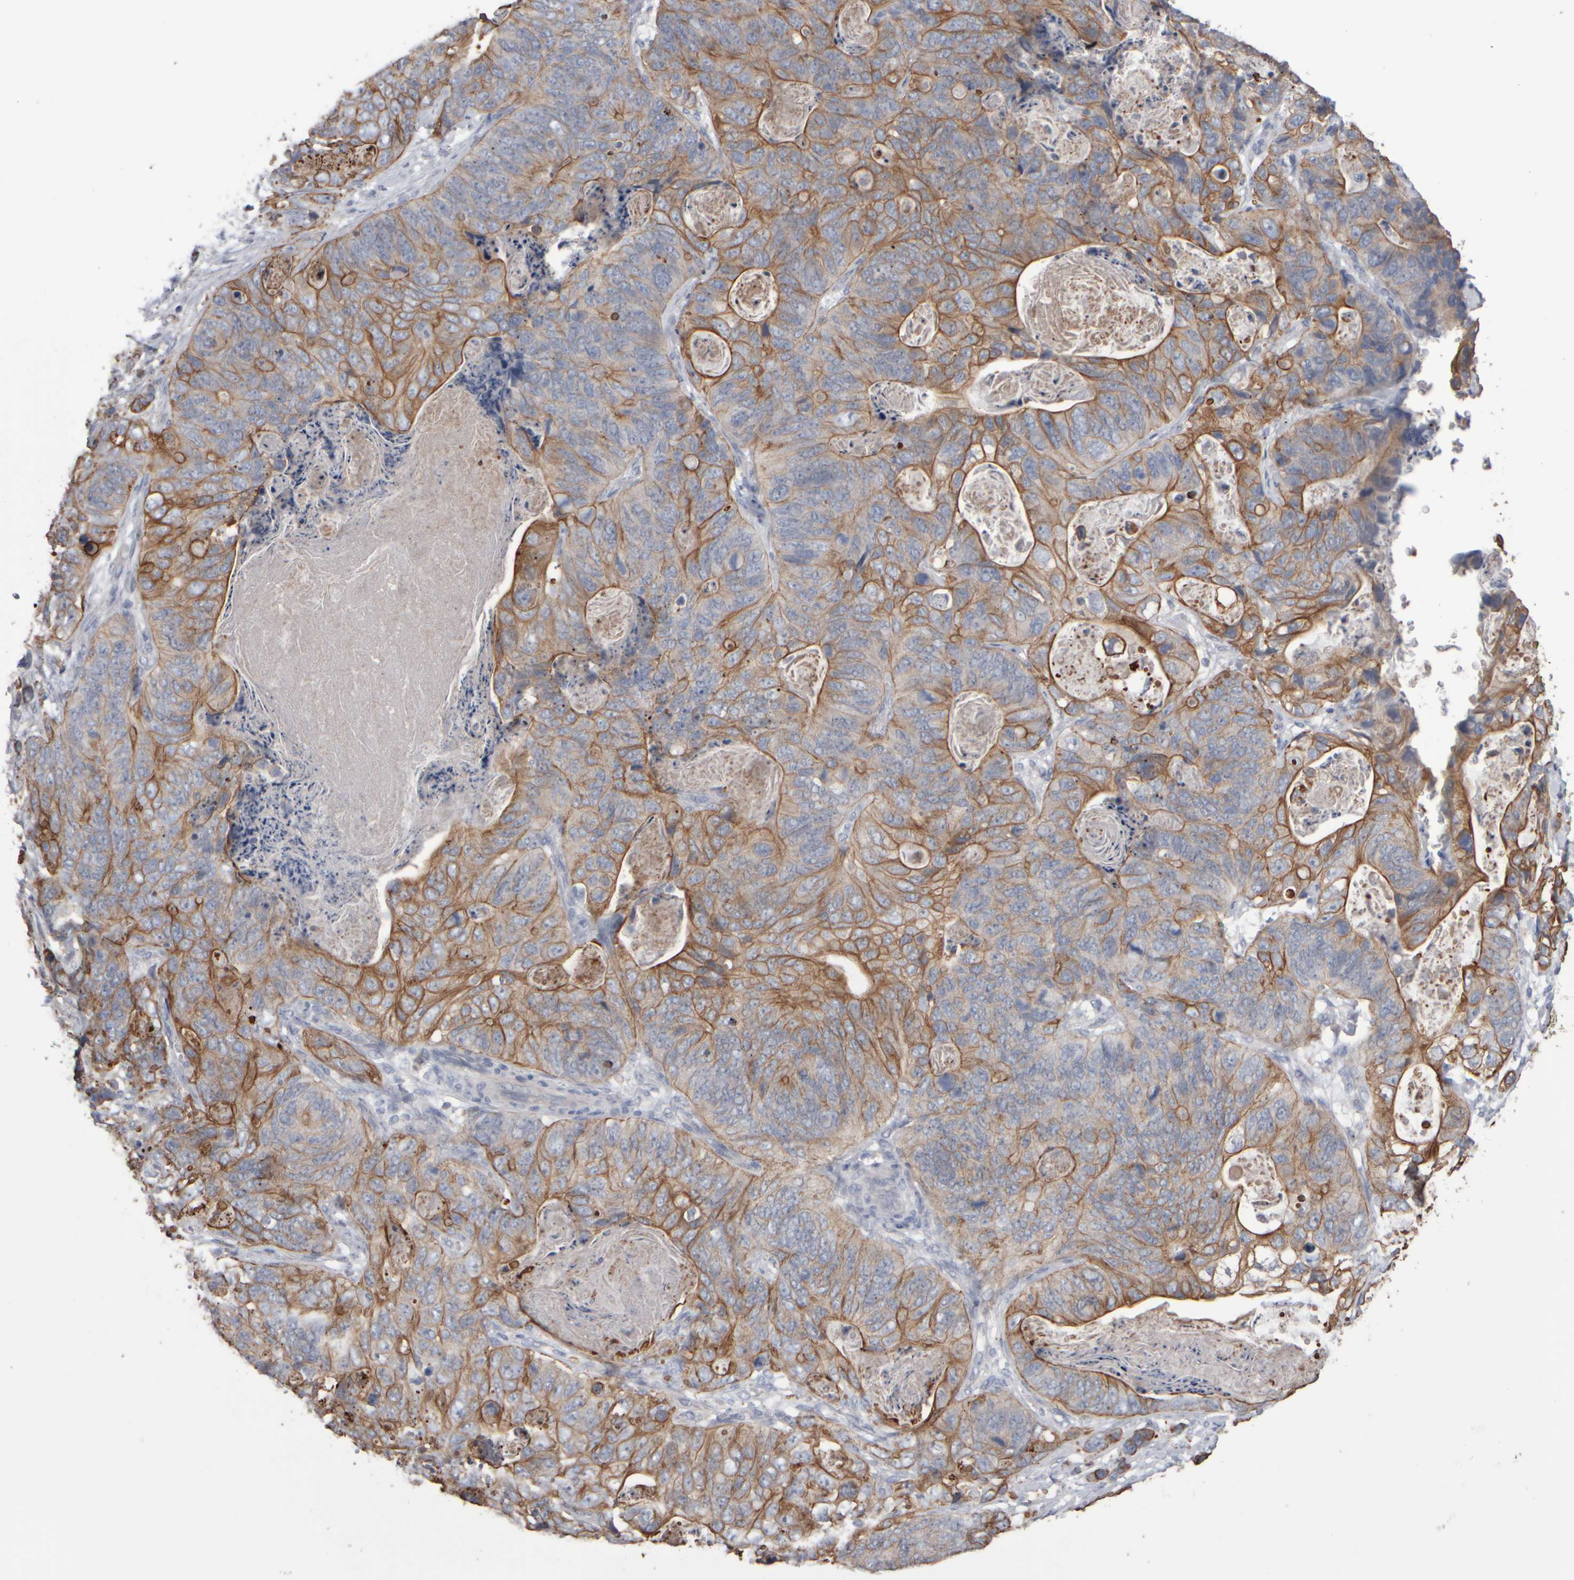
{"staining": {"intensity": "moderate", "quantity": ">75%", "location": "cytoplasmic/membranous"}, "tissue": "stomach cancer", "cell_type": "Tumor cells", "image_type": "cancer", "snomed": [{"axis": "morphology", "description": "Normal tissue, NOS"}, {"axis": "morphology", "description": "Adenocarcinoma, NOS"}, {"axis": "topography", "description": "Stomach"}], "caption": "Tumor cells demonstrate medium levels of moderate cytoplasmic/membranous expression in about >75% of cells in human stomach cancer.", "gene": "EPHX2", "patient": {"sex": "female", "age": 89}}